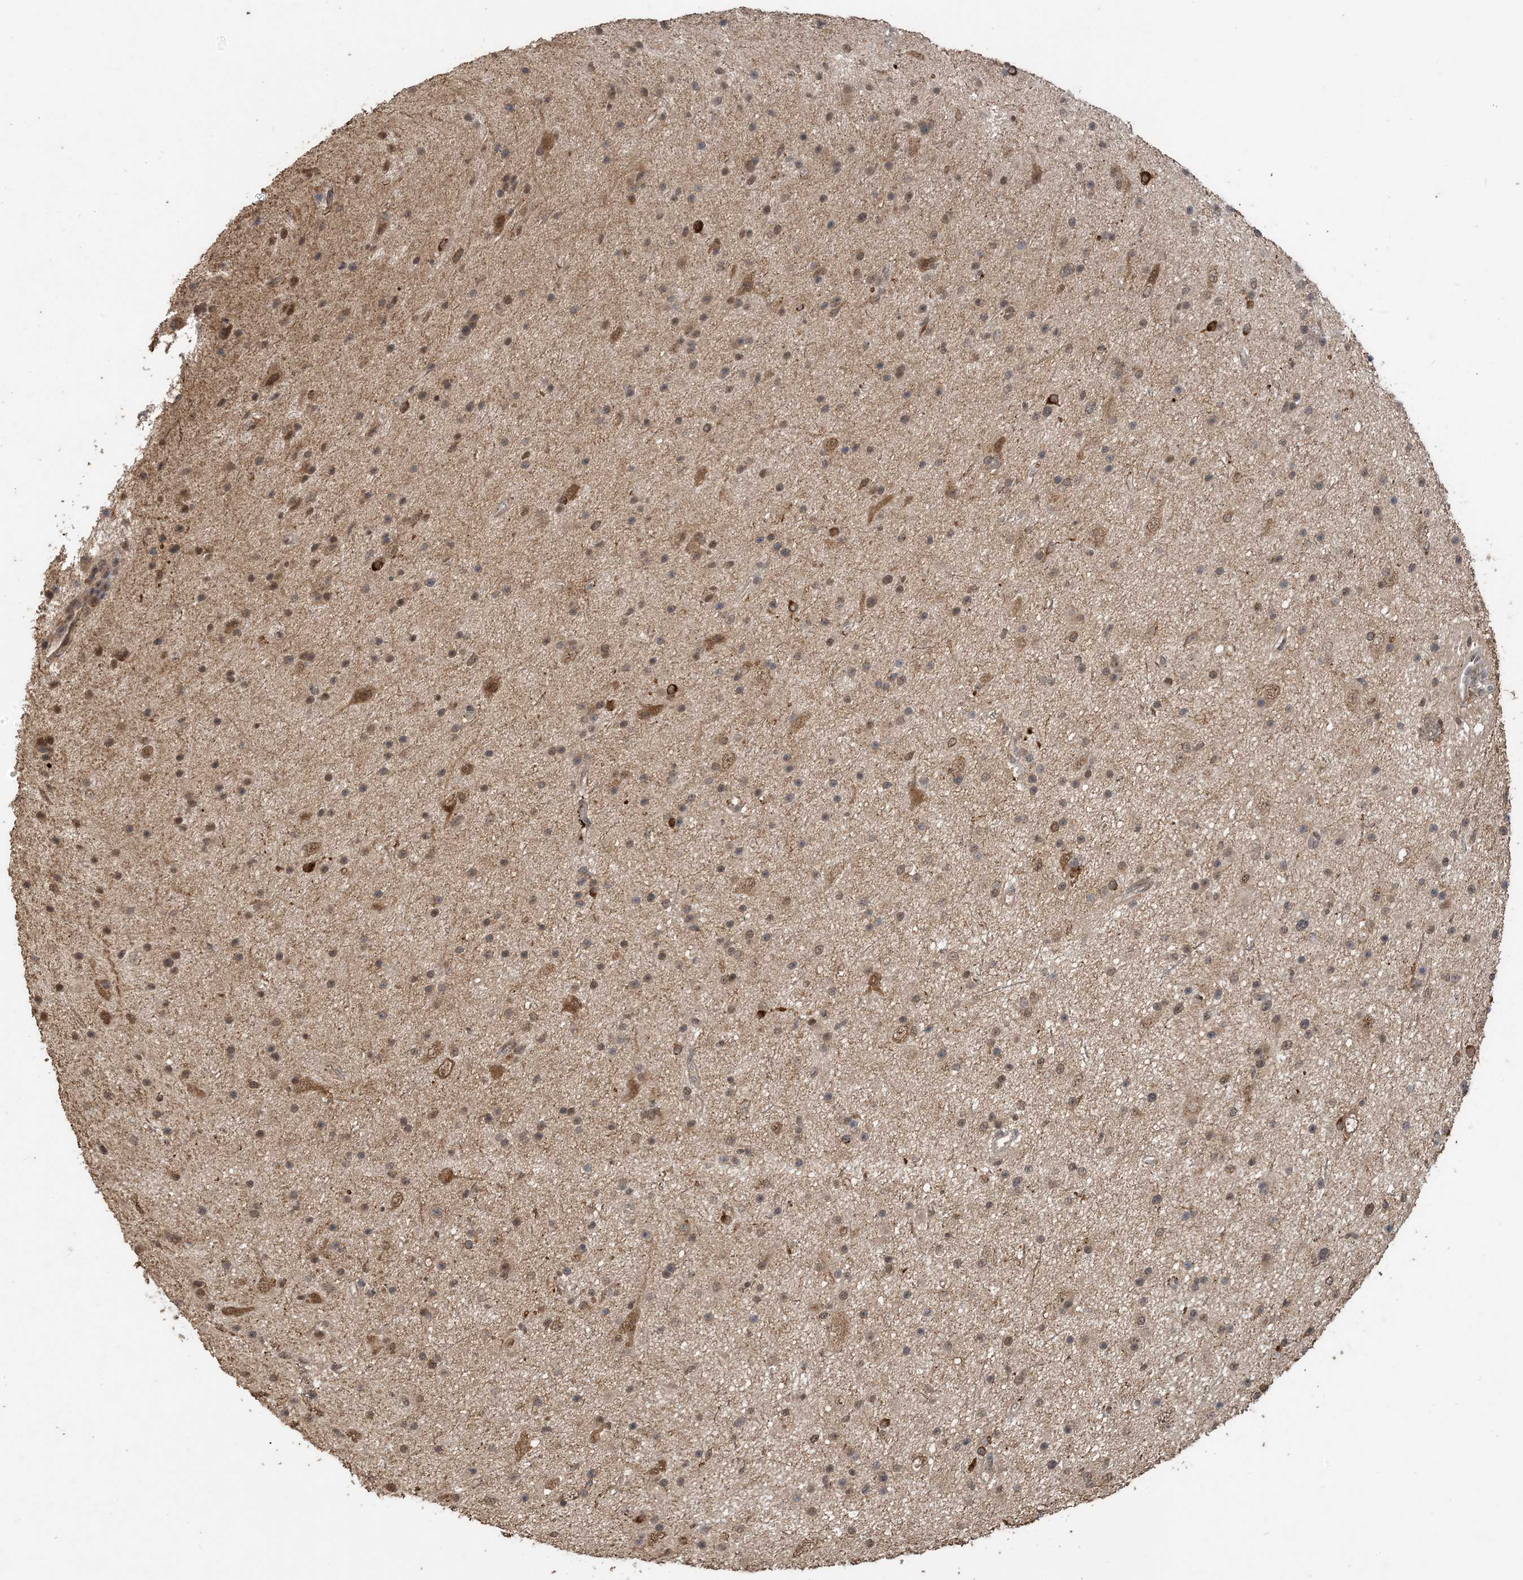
{"staining": {"intensity": "moderate", "quantity": "25%-75%", "location": "cytoplasmic/membranous,nuclear"}, "tissue": "glioma", "cell_type": "Tumor cells", "image_type": "cancer", "snomed": [{"axis": "morphology", "description": "Glioma, malignant, Low grade"}, {"axis": "topography", "description": "Cerebral cortex"}], "caption": "Tumor cells display moderate cytoplasmic/membranous and nuclear expression in about 25%-75% of cells in glioma. (IHC, brightfield microscopy, high magnification).", "gene": "ZC3H12A", "patient": {"sex": "female", "age": 39}}